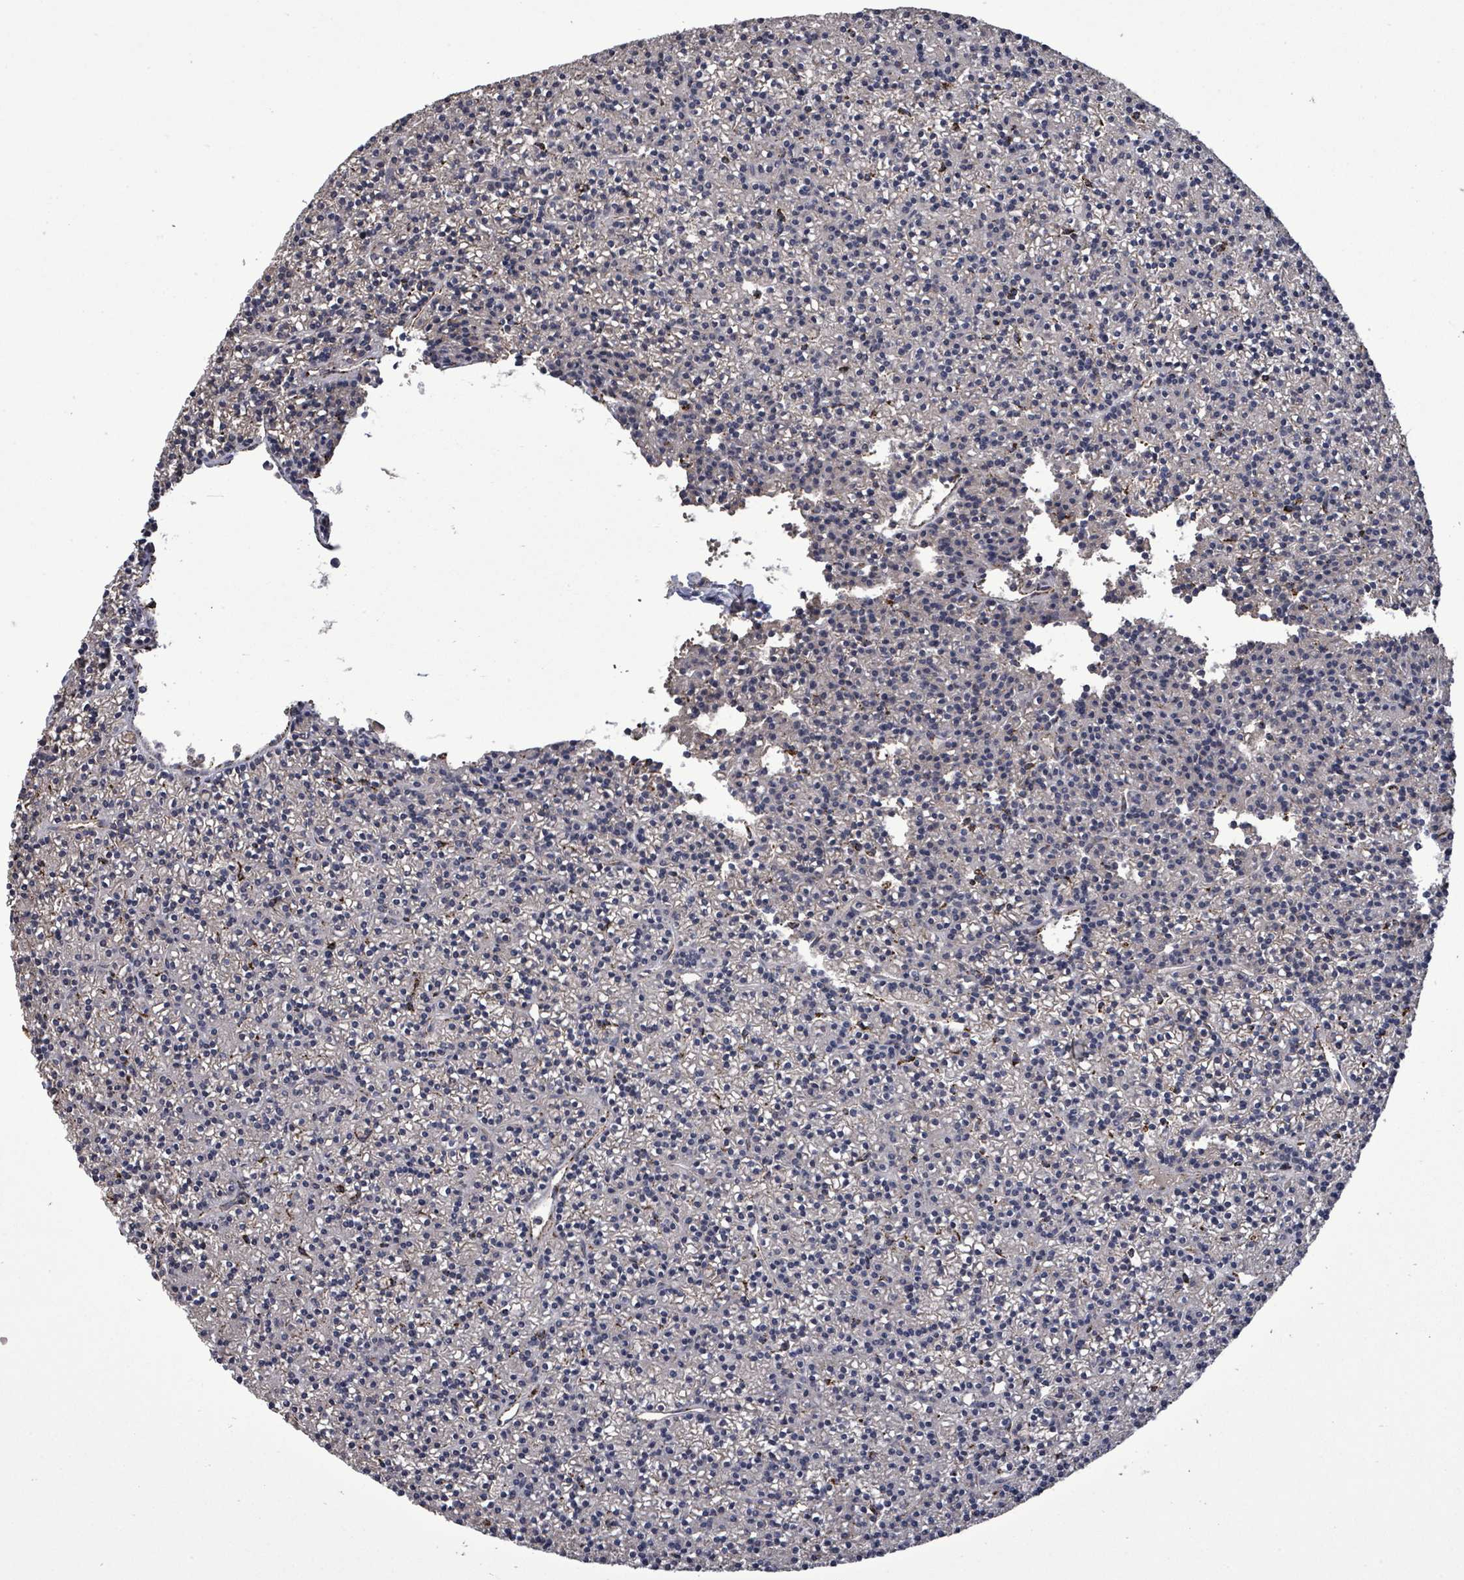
{"staining": {"intensity": "negative", "quantity": "none", "location": "none"}, "tissue": "parathyroid gland", "cell_type": "Glandular cells", "image_type": "normal", "snomed": [{"axis": "morphology", "description": "Normal tissue, NOS"}, {"axis": "topography", "description": "Parathyroid gland"}], "caption": "Image shows no protein positivity in glandular cells of unremarkable parathyroid gland. Brightfield microscopy of immunohistochemistry (IHC) stained with DAB (brown) and hematoxylin (blue), captured at high magnification.", "gene": "MTMR12", "patient": {"sex": "female", "age": 45}}